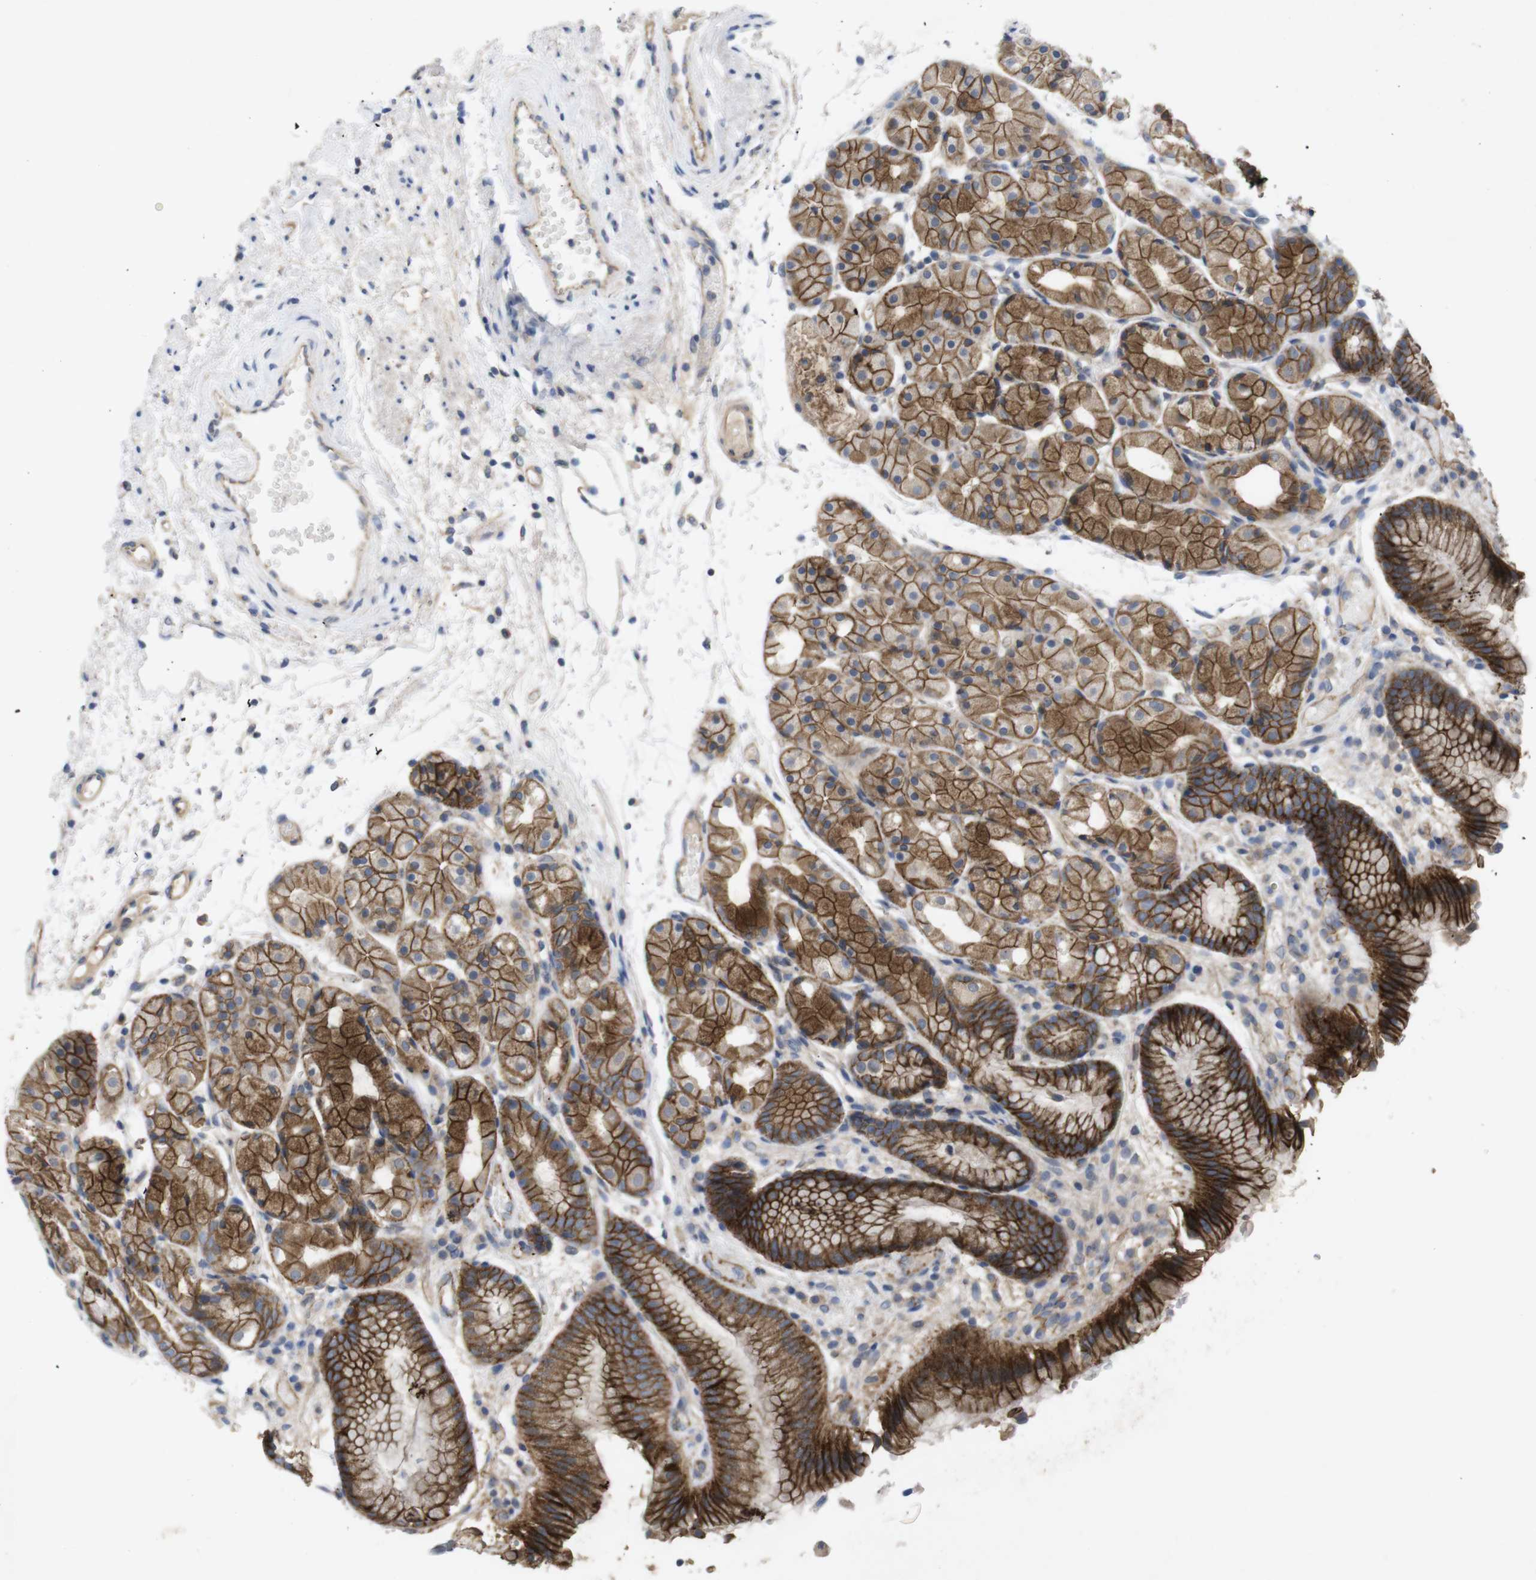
{"staining": {"intensity": "strong", "quantity": ">75%", "location": "cytoplasmic/membranous"}, "tissue": "stomach", "cell_type": "Glandular cells", "image_type": "normal", "snomed": [{"axis": "morphology", "description": "Normal tissue, NOS"}, {"axis": "topography", "description": "Stomach, upper"}], "caption": "IHC of unremarkable human stomach displays high levels of strong cytoplasmic/membranous expression in approximately >75% of glandular cells.", "gene": "KIDINS220", "patient": {"sex": "male", "age": 72}}